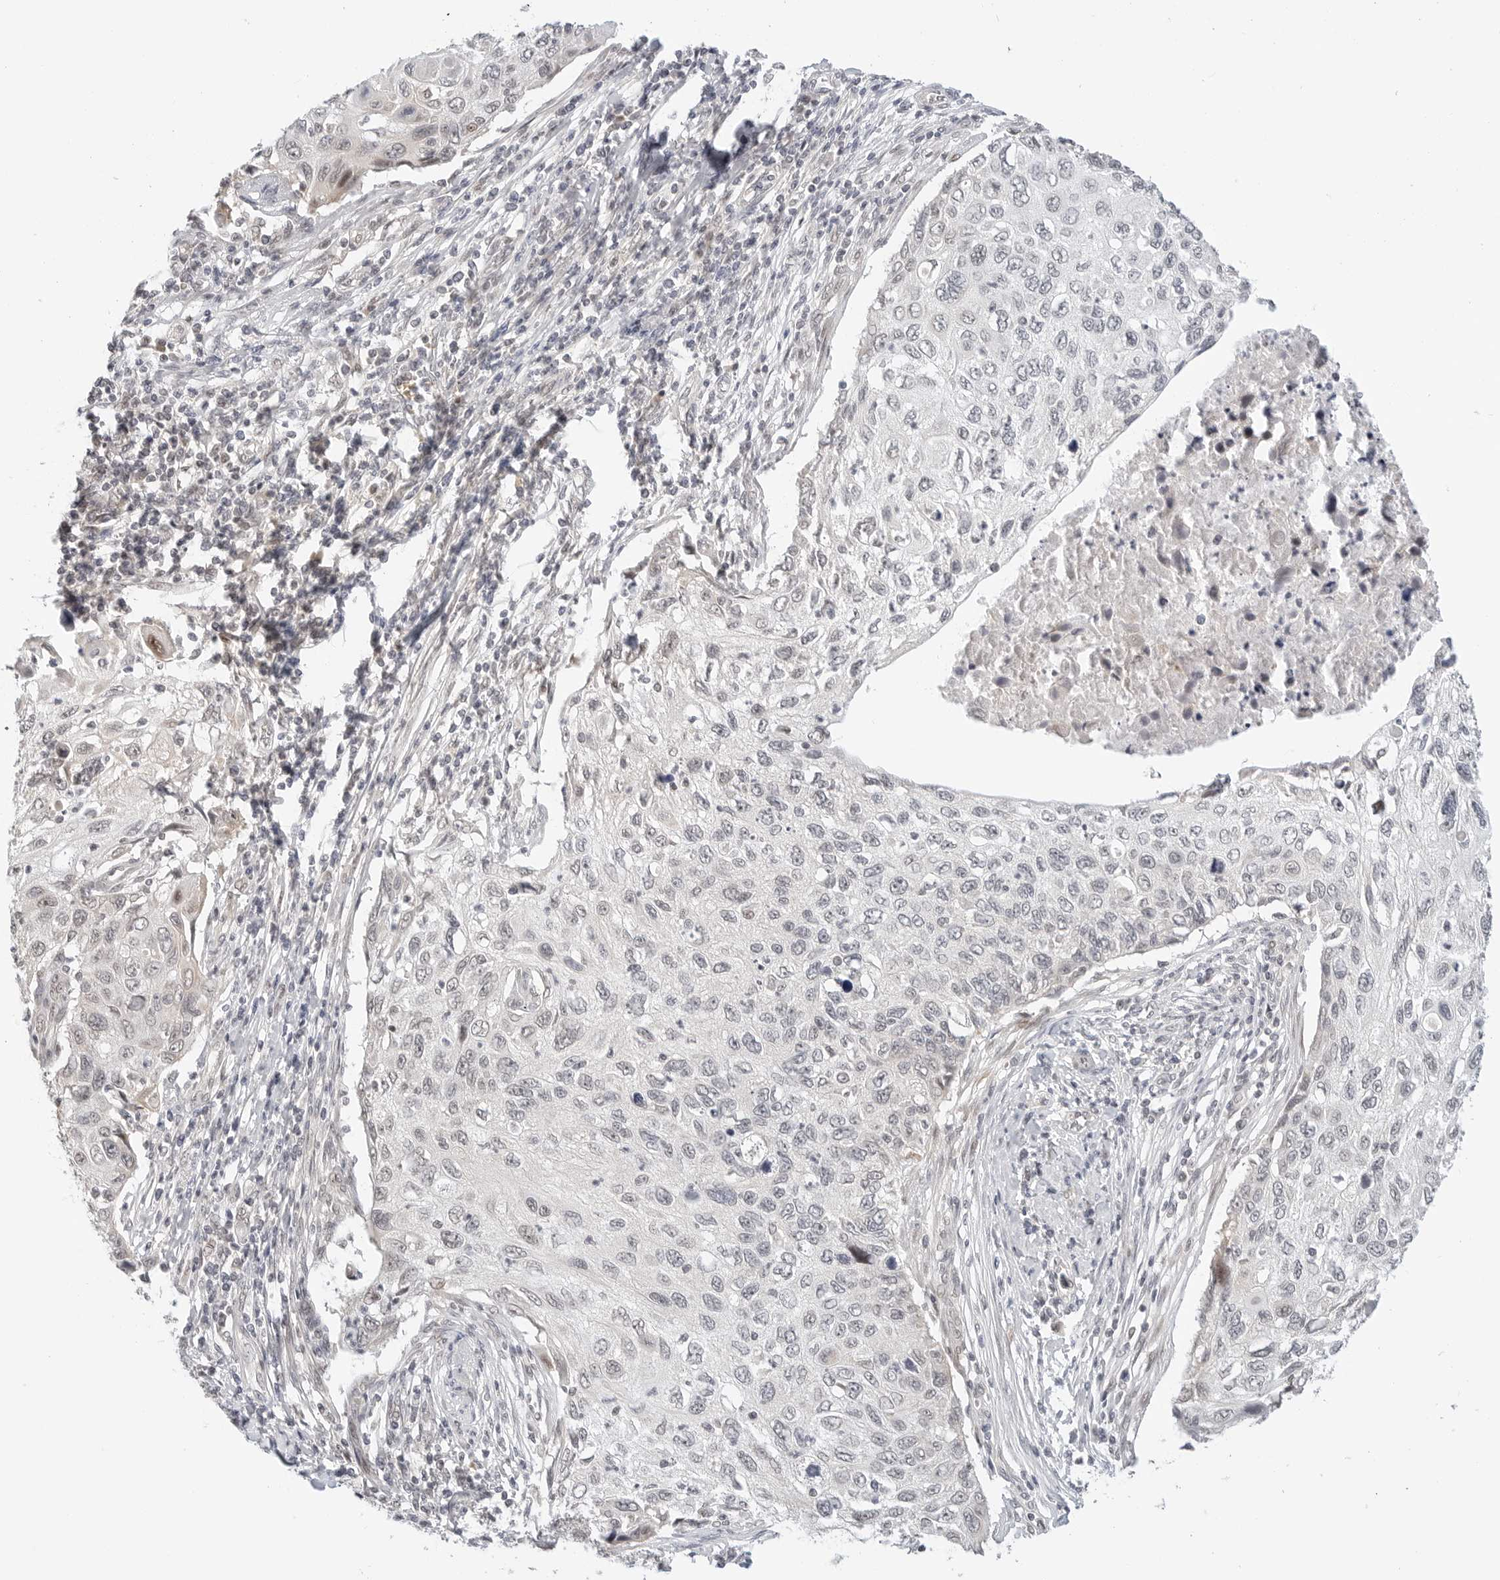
{"staining": {"intensity": "negative", "quantity": "none", "location": "none"}, "tissue": "cervical cancer", "cell_type": "Tumor cells", "image_type": "cancer", "snomed": [{"axis": "morphology", "description": "Squamous cell carcinoma, NOS"}, {"axis": "topography", "description": "Cervix"}], "caption": "Immunohistochemistry of human squamous cell carcinoma (cervical) displays no expression in tumor cells.", "gene": "TSEN2", "patient": {"sex": "female", "age": 70}}